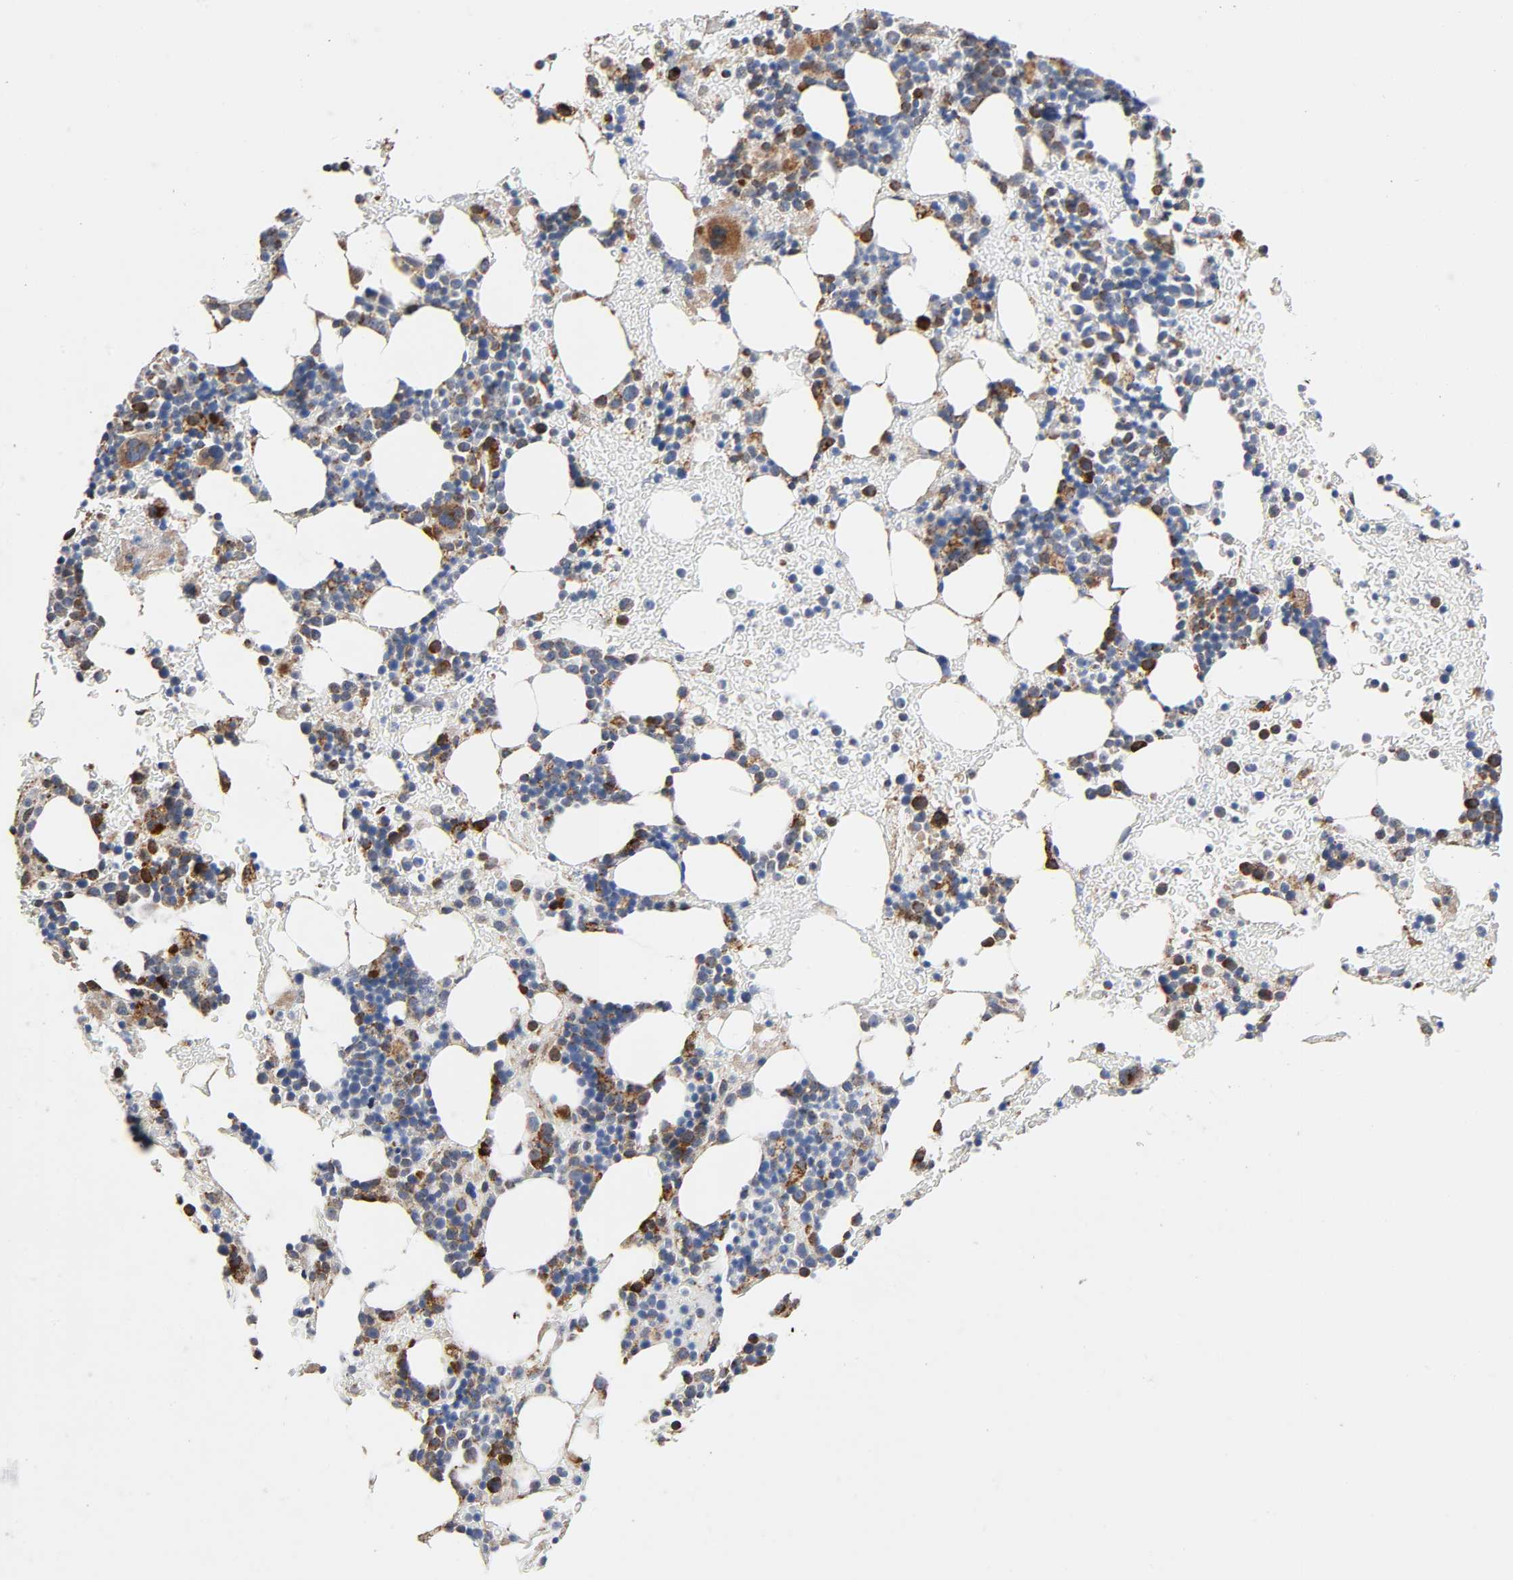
{"staining": {"intensity": "strong", "quantity": "<25%", "location": "cytoplasmic/membranous"}, "tissue": "bone marrow", "cell_type": "Hematopoietic cells", "image_type": "normal", "snomed": [{"axis": "morphology", "description": "Normal tissue, NOS"}, {"axis": "topography", "description": "Bone marrow"}], "caption": "Hematopoietic cells demonstrate medium levels of strong cytoplasmic/membranous staining in about <25% of cells in benign human bone marrow.", "gene": "MAP3K1", "patient": {"sex": "male", "age": 17}}